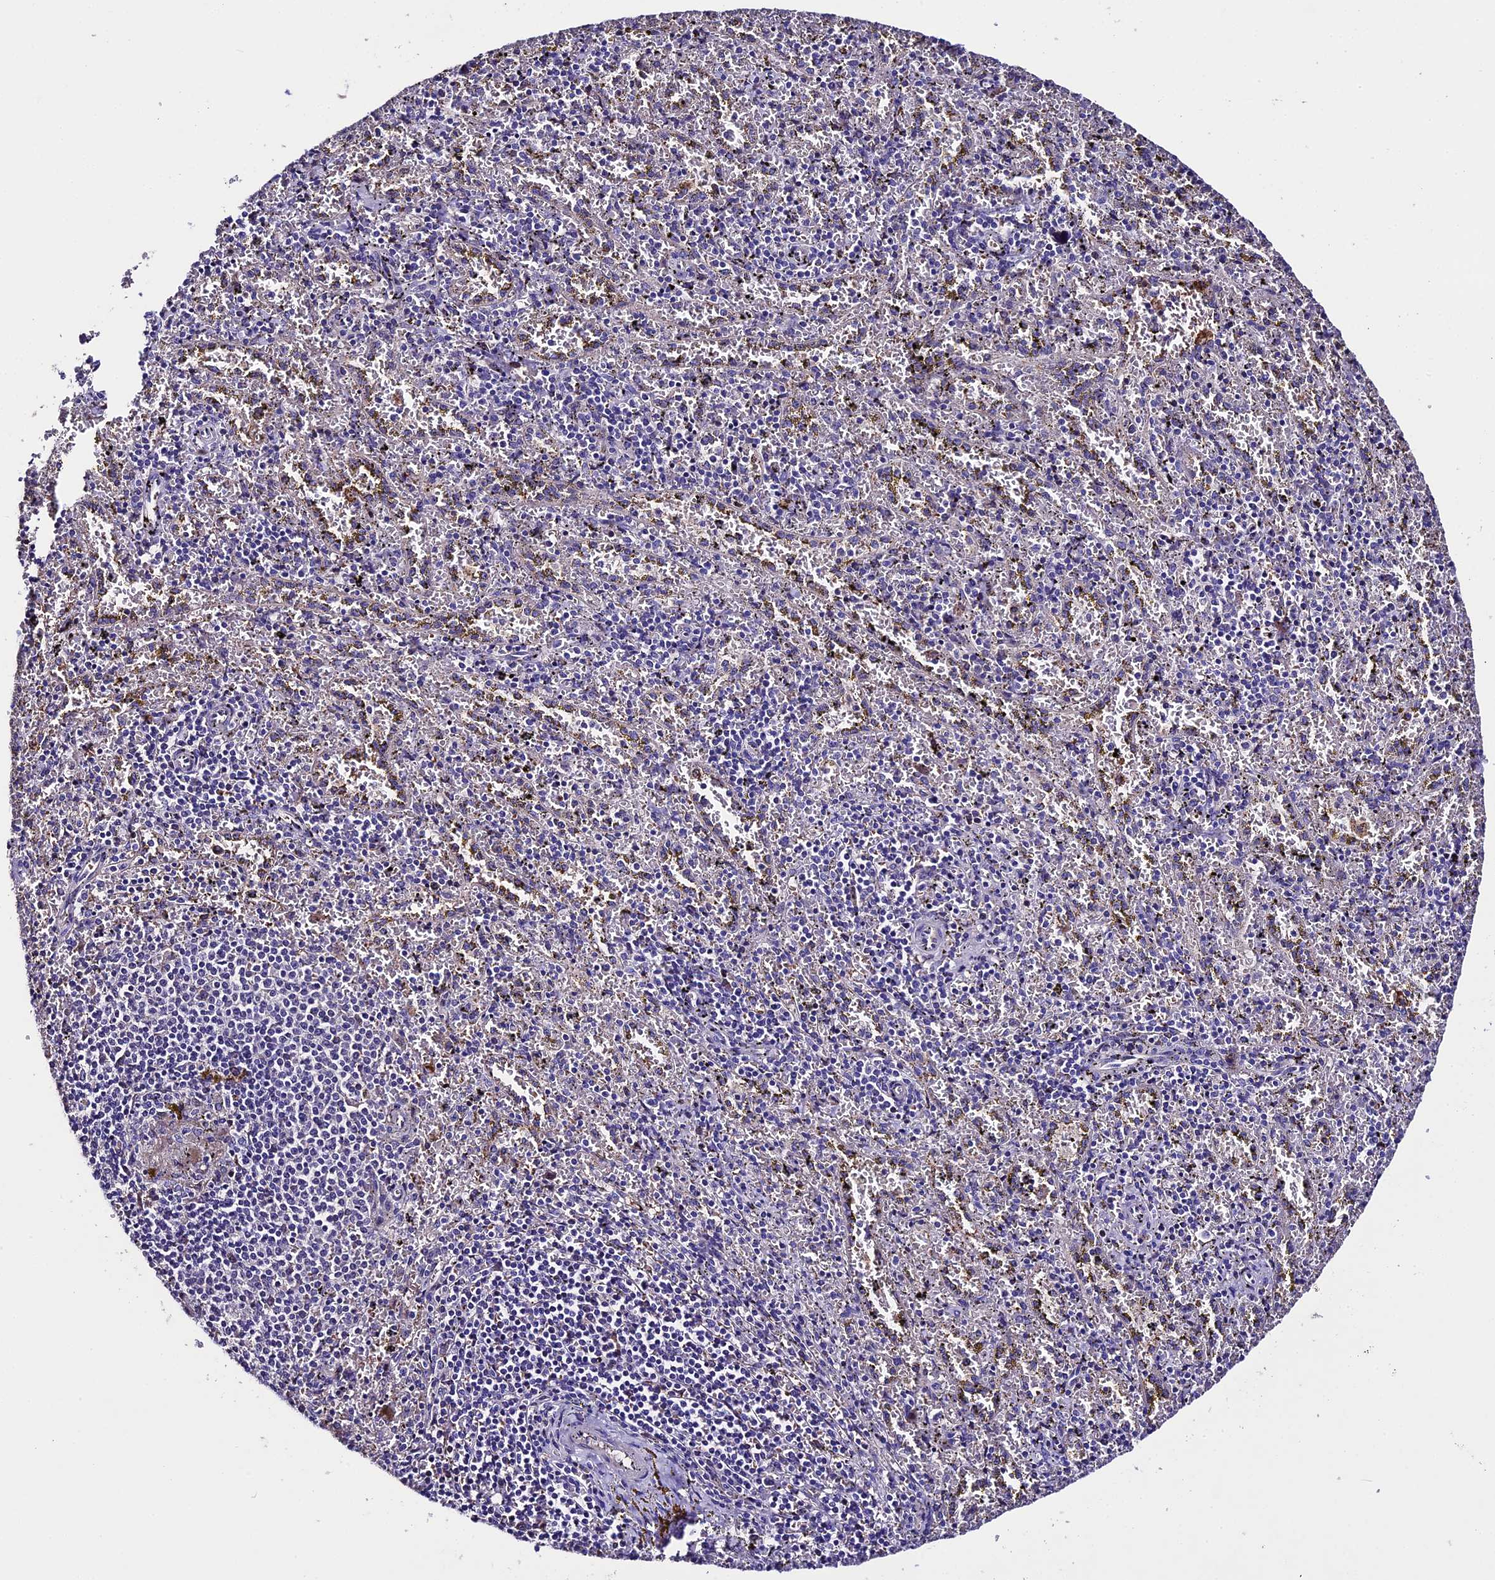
{"staining": {"intensity": "negative", "quantity": "none", "location": "none"}, "tissue": "spleen", "cell_type": "Cells in red pulp", "image_type": "normal", "snomed": [{"axis": "morphology", "description": "Normal tissue, NOS"}, {"axis": "topography", "description": "Spleen"}], "caption": "Cells in red pulp are negative for protein expression in unremarkable human spleen. (DAB (3,3'-diaminobenzidine) immunohistochemistry, high magnification).", "gene": "TCP11L2", "patient": {"sex": "male", "age": 11}}